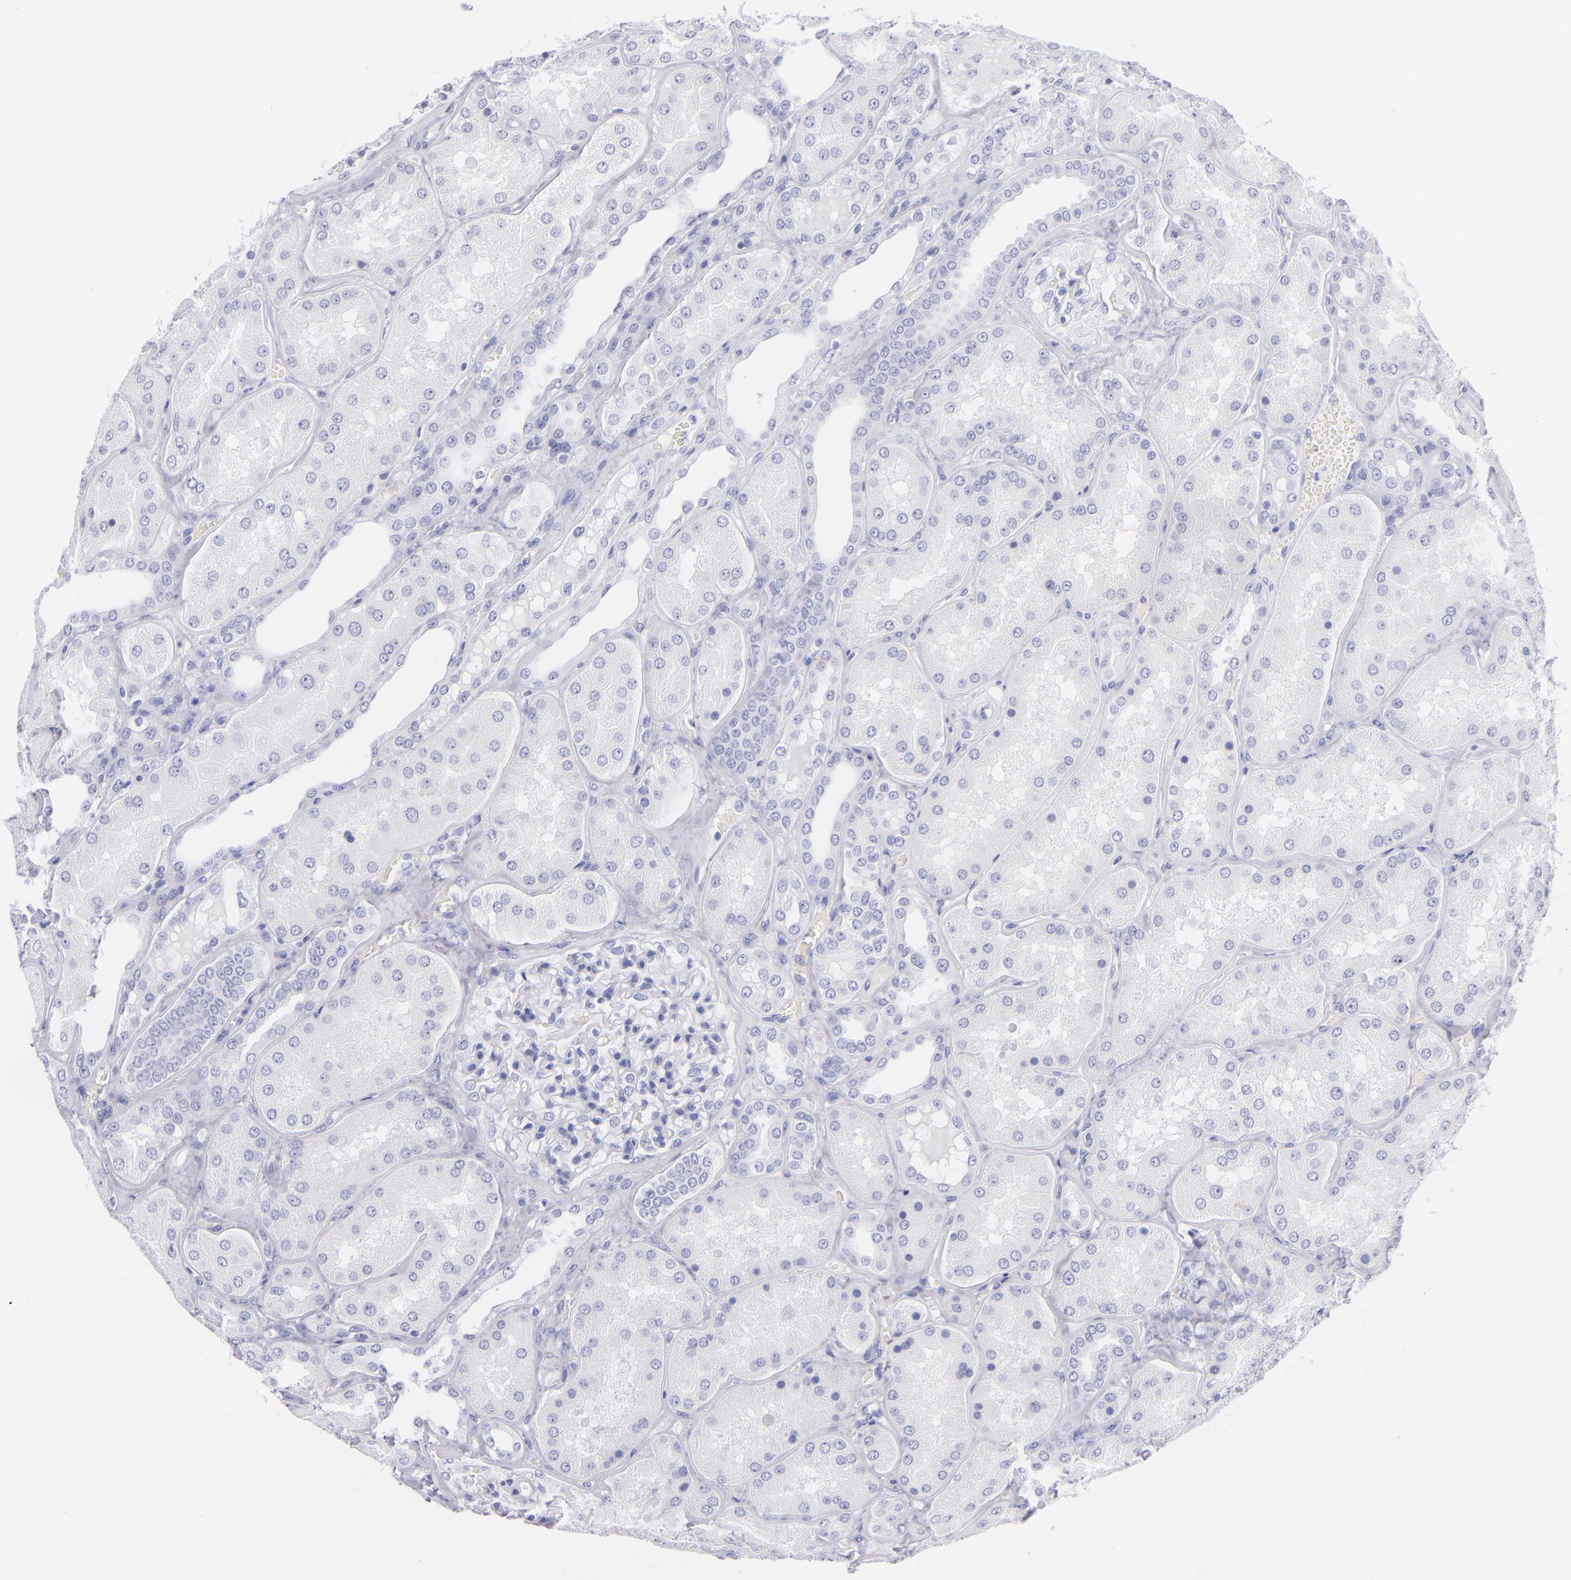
{"staining": {"intensity": "negative", "quantity": "none", "location": "none"}, "tissue": "kidney", "cell_type": "Cells in glomeruli", "image_type": "normal", "snomed": [{"axis": "morphology", "description": "Normal tissue, NOS"}, {"axis": "topography", "description": "Kidney"}], "caption": "Immunohistochemistry (IHC) image of unremarkable human kidney stained for a protein (brown), which shows no expression in cells in glomeruli.", "gene": "PRPH", "patient": {"sex": "female", "age": 56}}